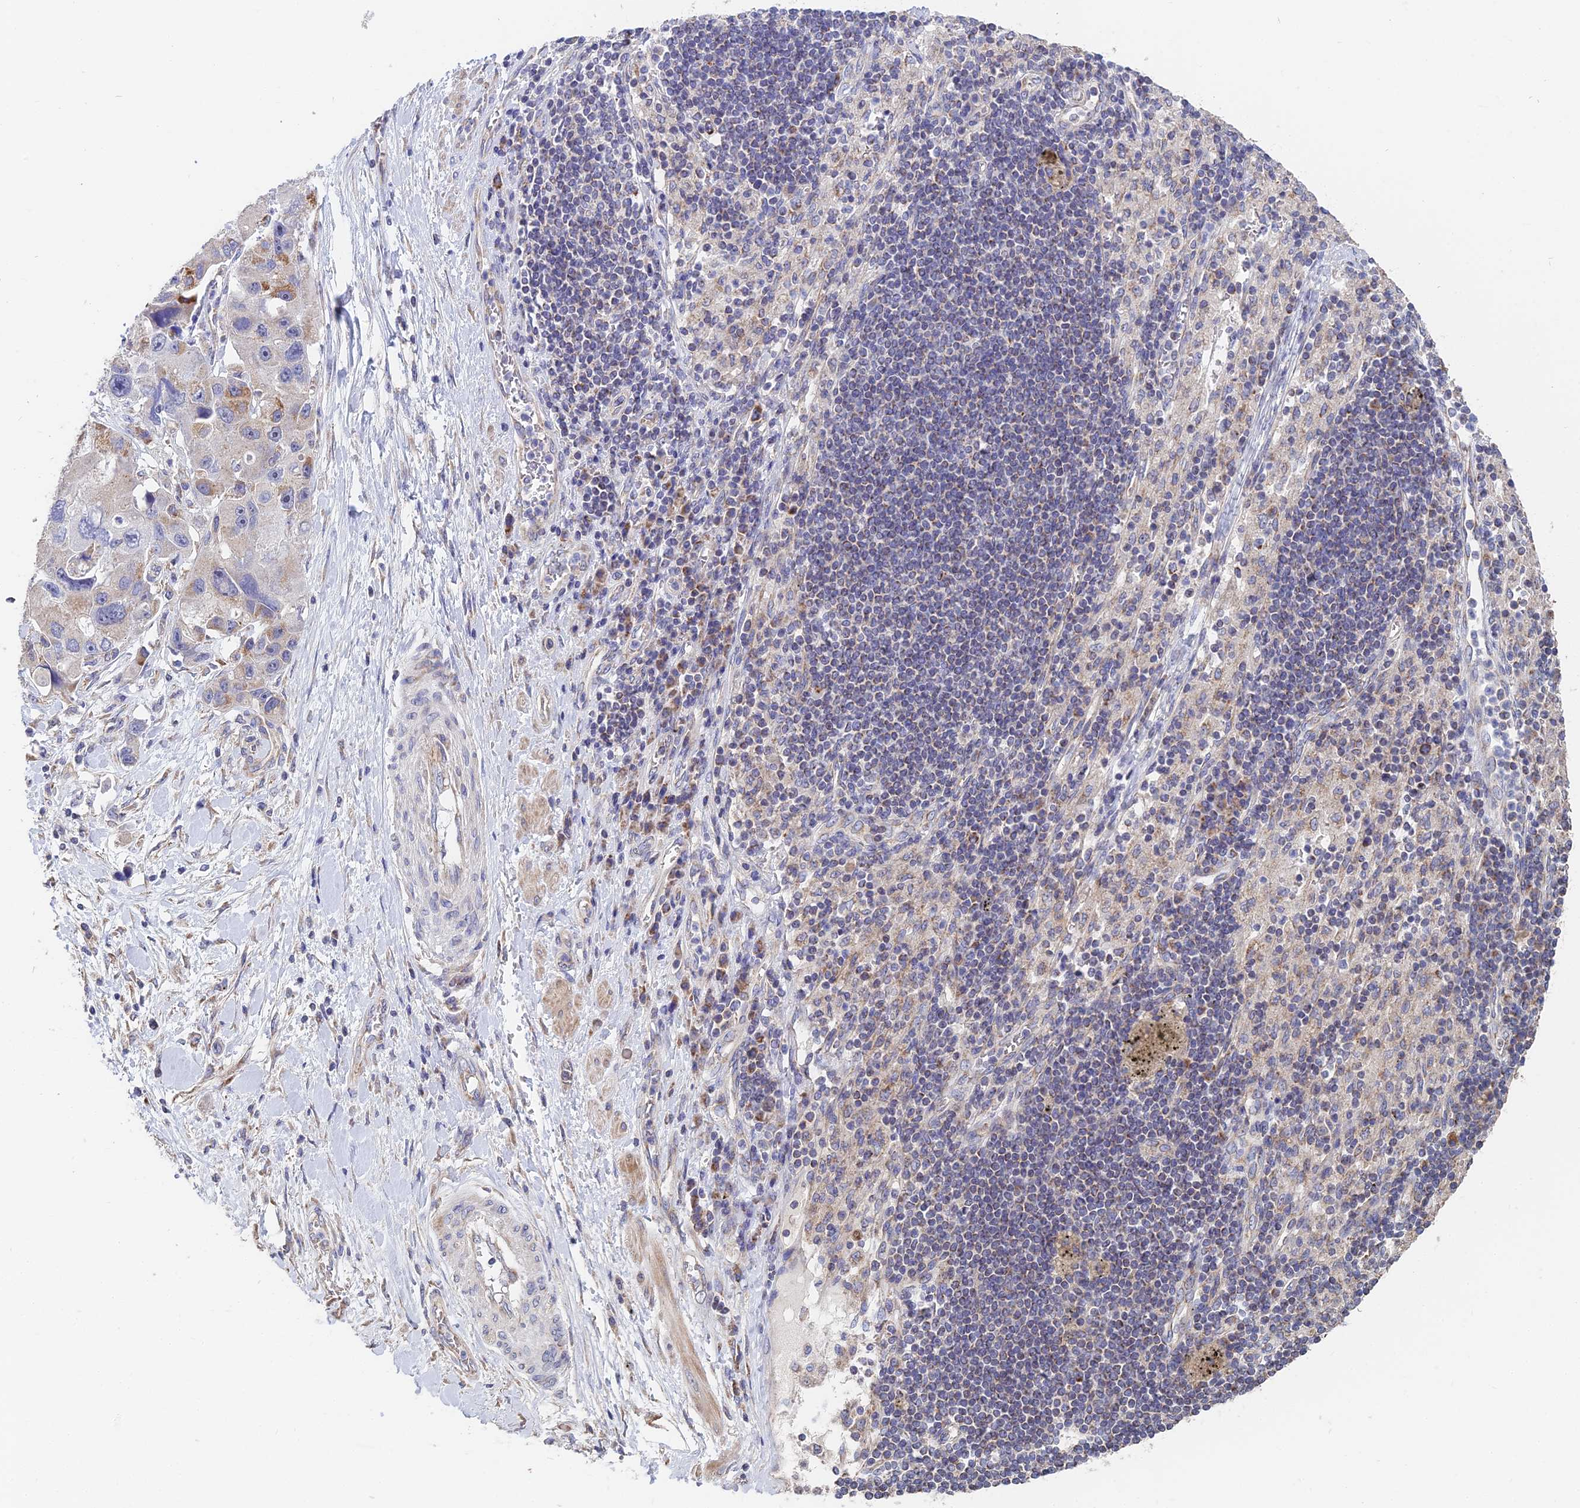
{"staining": {"intensity": "moderate", "quantity": "<25%", "location": "cytoplasmic/membranous"}, "tissue": "lung cancer", "cell_type": "Tumor cells", "image_type": "cancer", "snomed": [{"axis": "morphology", "description": "Adenocarcinoma, NOS"}, {"axis": "topography", "description": "Lung"}], "caption": "Lung cancer was stained to show a protein in brown. There is low levels of moderate cytoplasmic/membranous positivity in about <25% of tumor cells. The protein of interest is shown in brown color, while the nuclei are stained blue.", "gene": "ECSIT", "patient": {"sex": "female", "age": 54}}